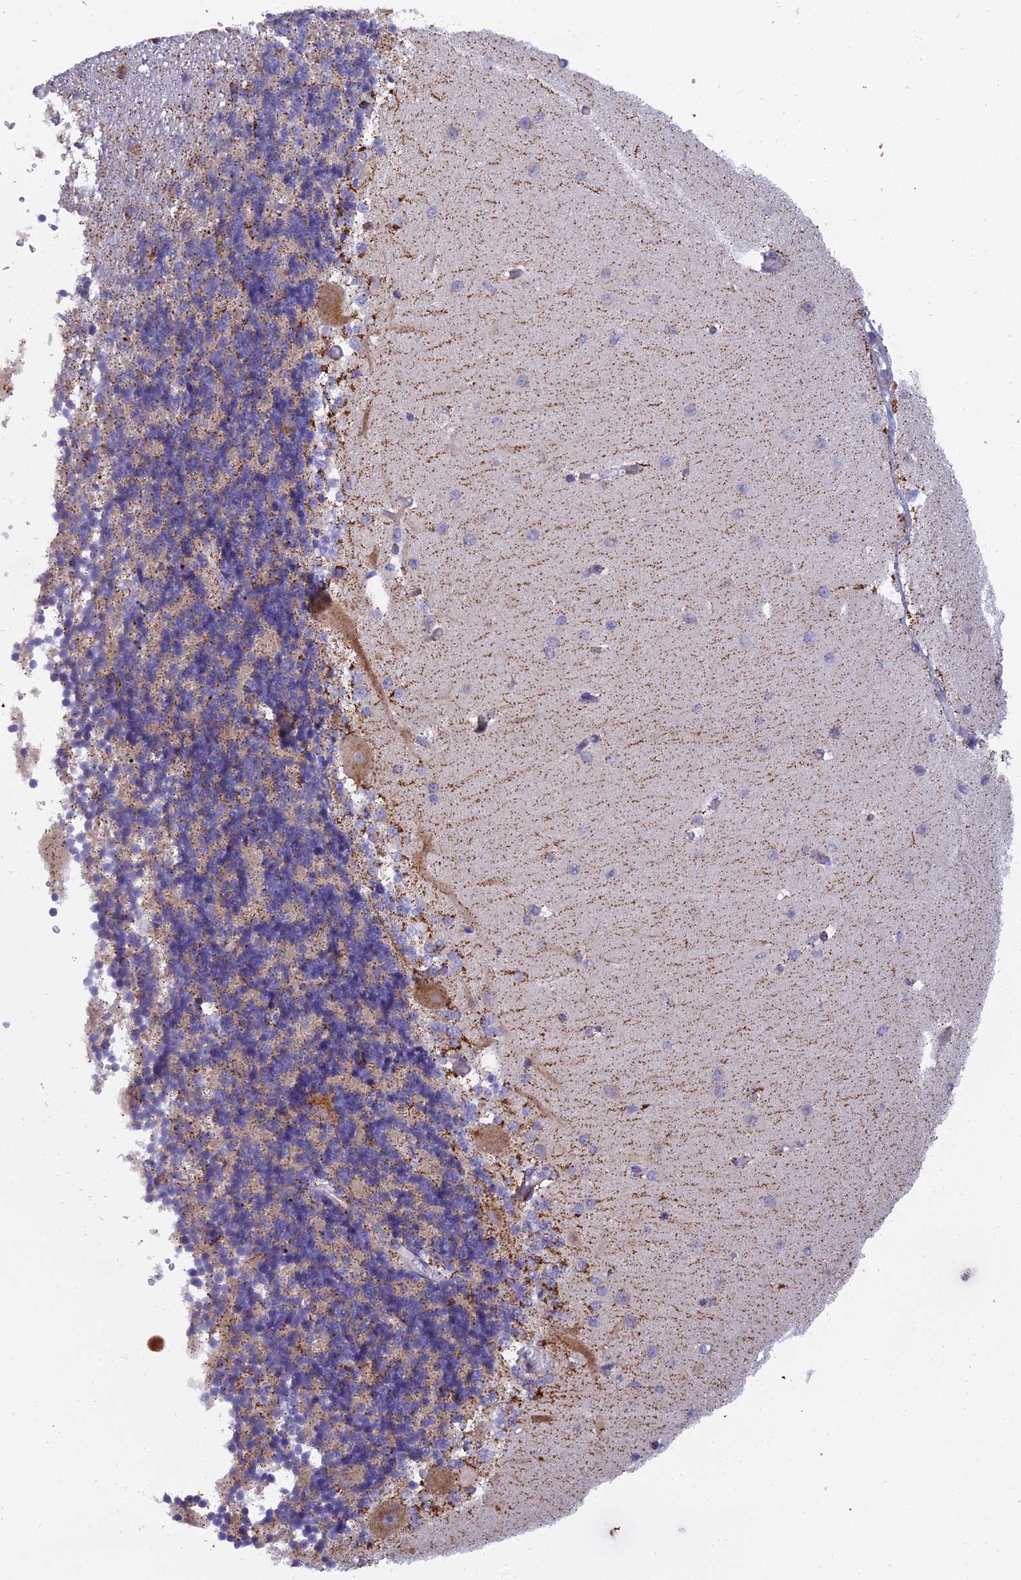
{"staining": {"intensity": "weak", "quantity": "25%-75%", "location": "cytoplasmic/membranous"}, "tissue": "cerebellum", "cell_type": "Cells in granular layer", "image_type": "normal", "snomed": [{"axis": "morphology", "description": "Normal tissue, NOS"}, {"axis": "topography", "description": "Cerebellum"}], "caption": "Human cerebellum stained for a protein (brown) exhibits weak cytoplasmic/membranous positive staining in about 25%-75% of cells in granular layer.", "gene": "CLCN7", "patient": {"sex": "male", "age": 37}}